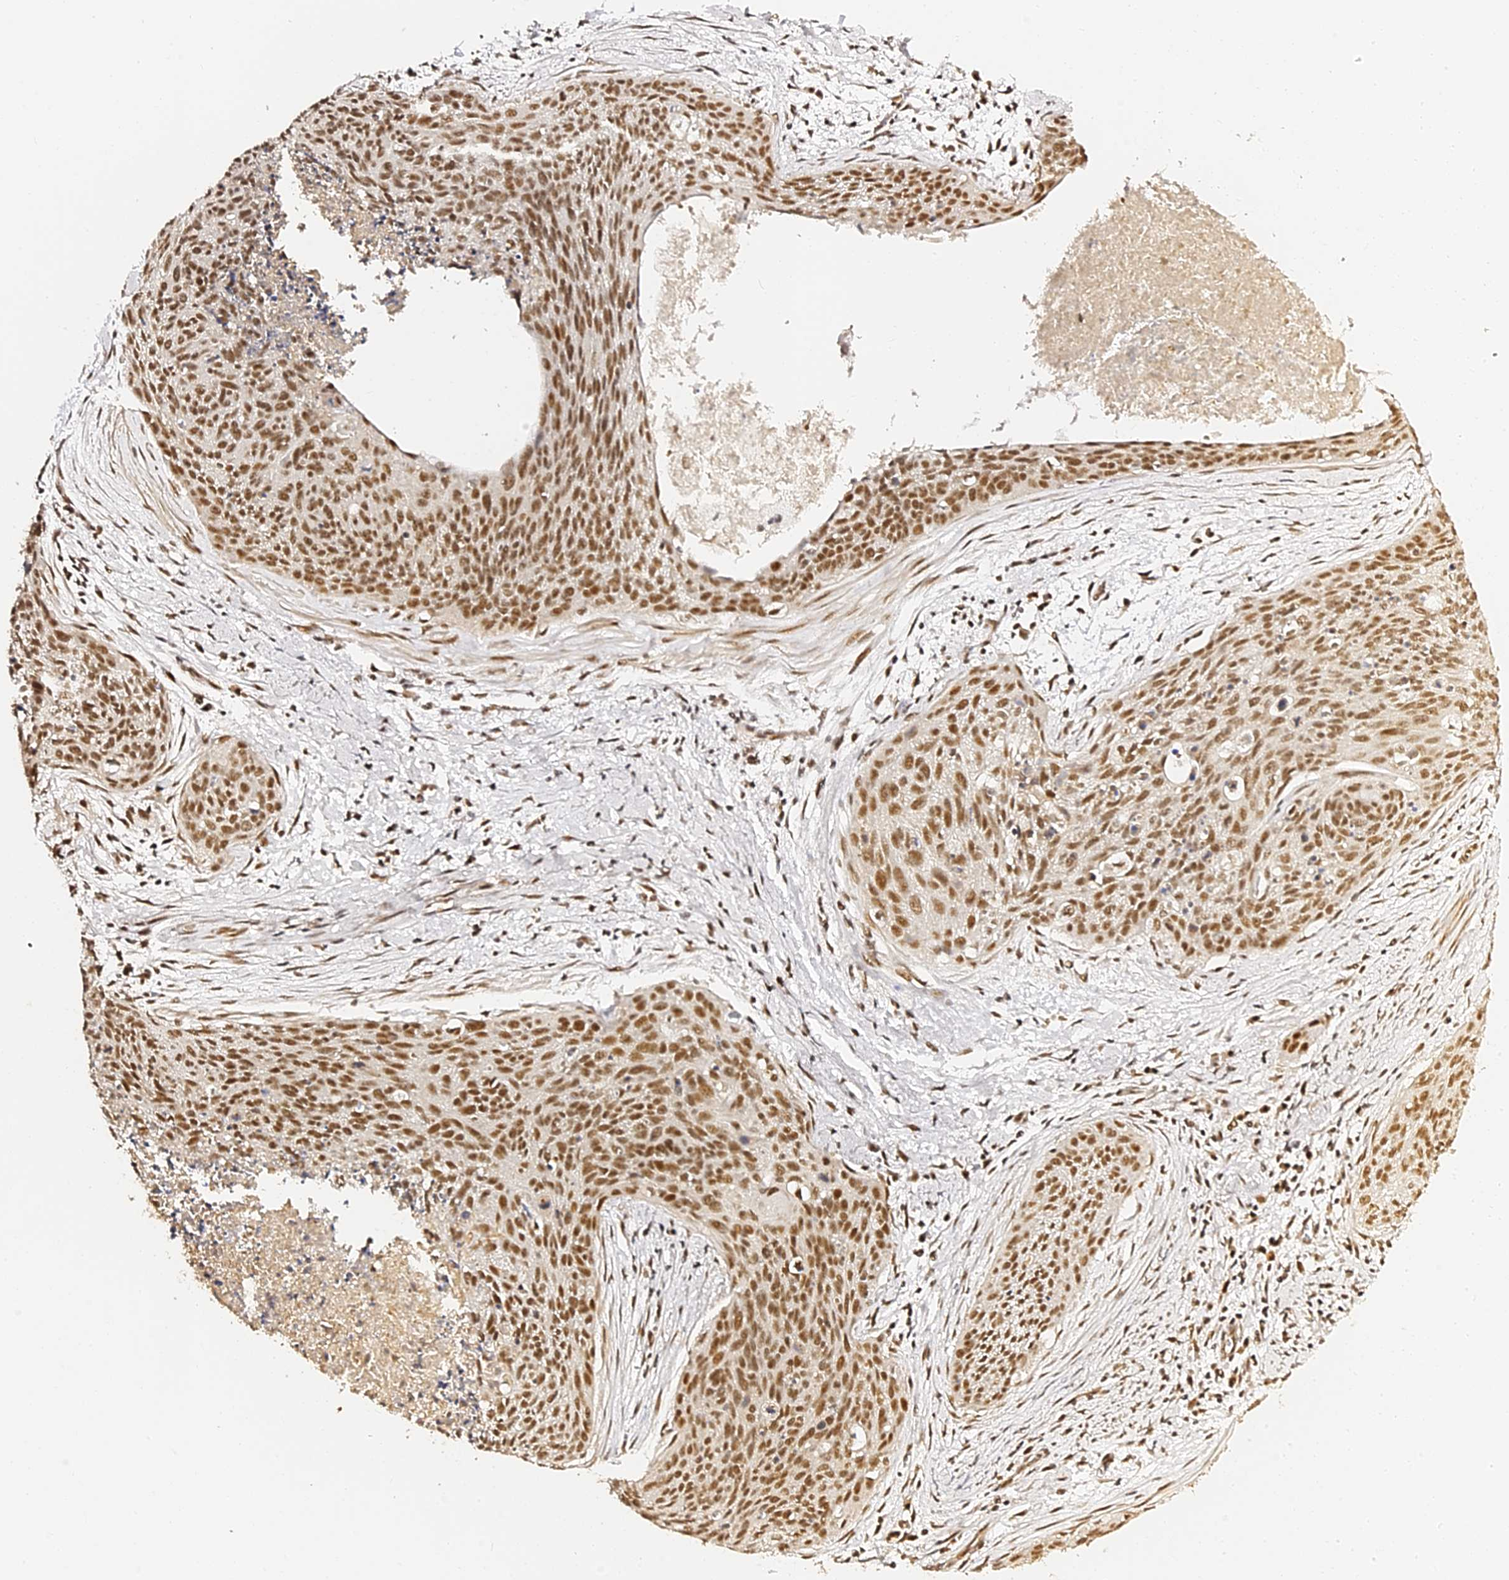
{"staining": {"intensity": "moderate", "quantity": ">75%", "location": "nuclear"}, "tissue": "cervical cancer", "cell_type": "Tumor cells", "image_type": "cancer", "snomed": [{"axis": "morphology", "description": "Squamous cell carcinoma, NOS"}, {"axis": "topography", "description": "Cervix"}], "caption": "Immunohistochemistry photomicrograph of neoplastic tissue: human cervical cancer (squamous cell carcinoma) stained using IHC displays medium levels of moderate protein expression localized specifically in the nuclear of tumor cells, appearing as a nuclear brown color.", "gene": "MCRS1", "patient": {"sex": "female", "age": 55}}